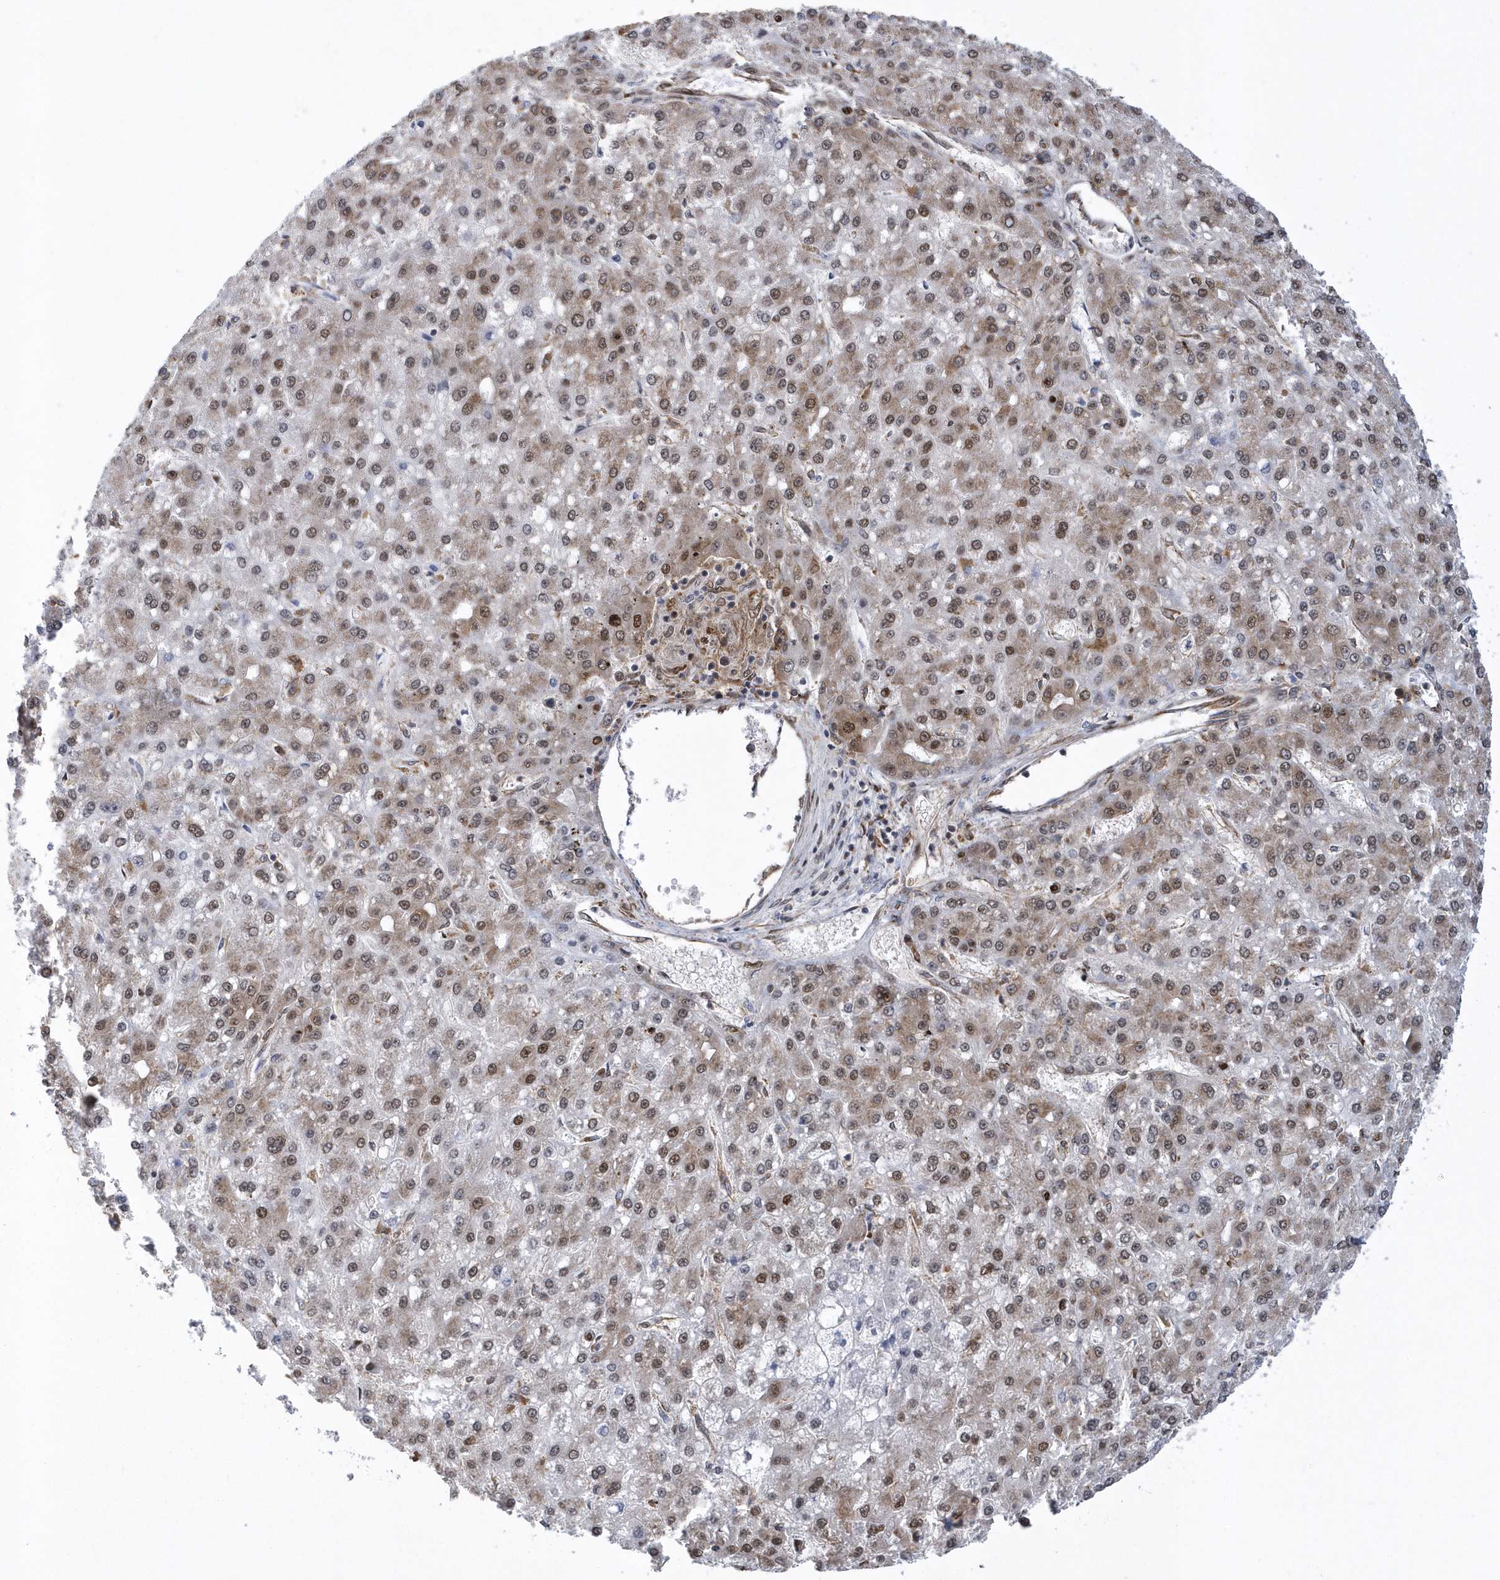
{"staining": {"intensity": "moderate", "quantity": "25%-75%", "location": "cytoplasmic/membranous,nuclear"}, "tissue": "liver cancer", "cell_type": "Tumor cells", "image_type": "cancer", "snomed": [{"axis": "morphology", "description": "Carcinoma, Hepatocellular, NOS"}, {"axis": "topography", "description": "Liver"}], "caption": "Human liver hepatocellular carcinoma stained with a brown dye exhibits moderate cytoplasmic/membranous and nuclear positive expression in about 25%-75% of tumor cells.", "gene": "PHF1", "patient": {"sex": "male", "age": 67}}